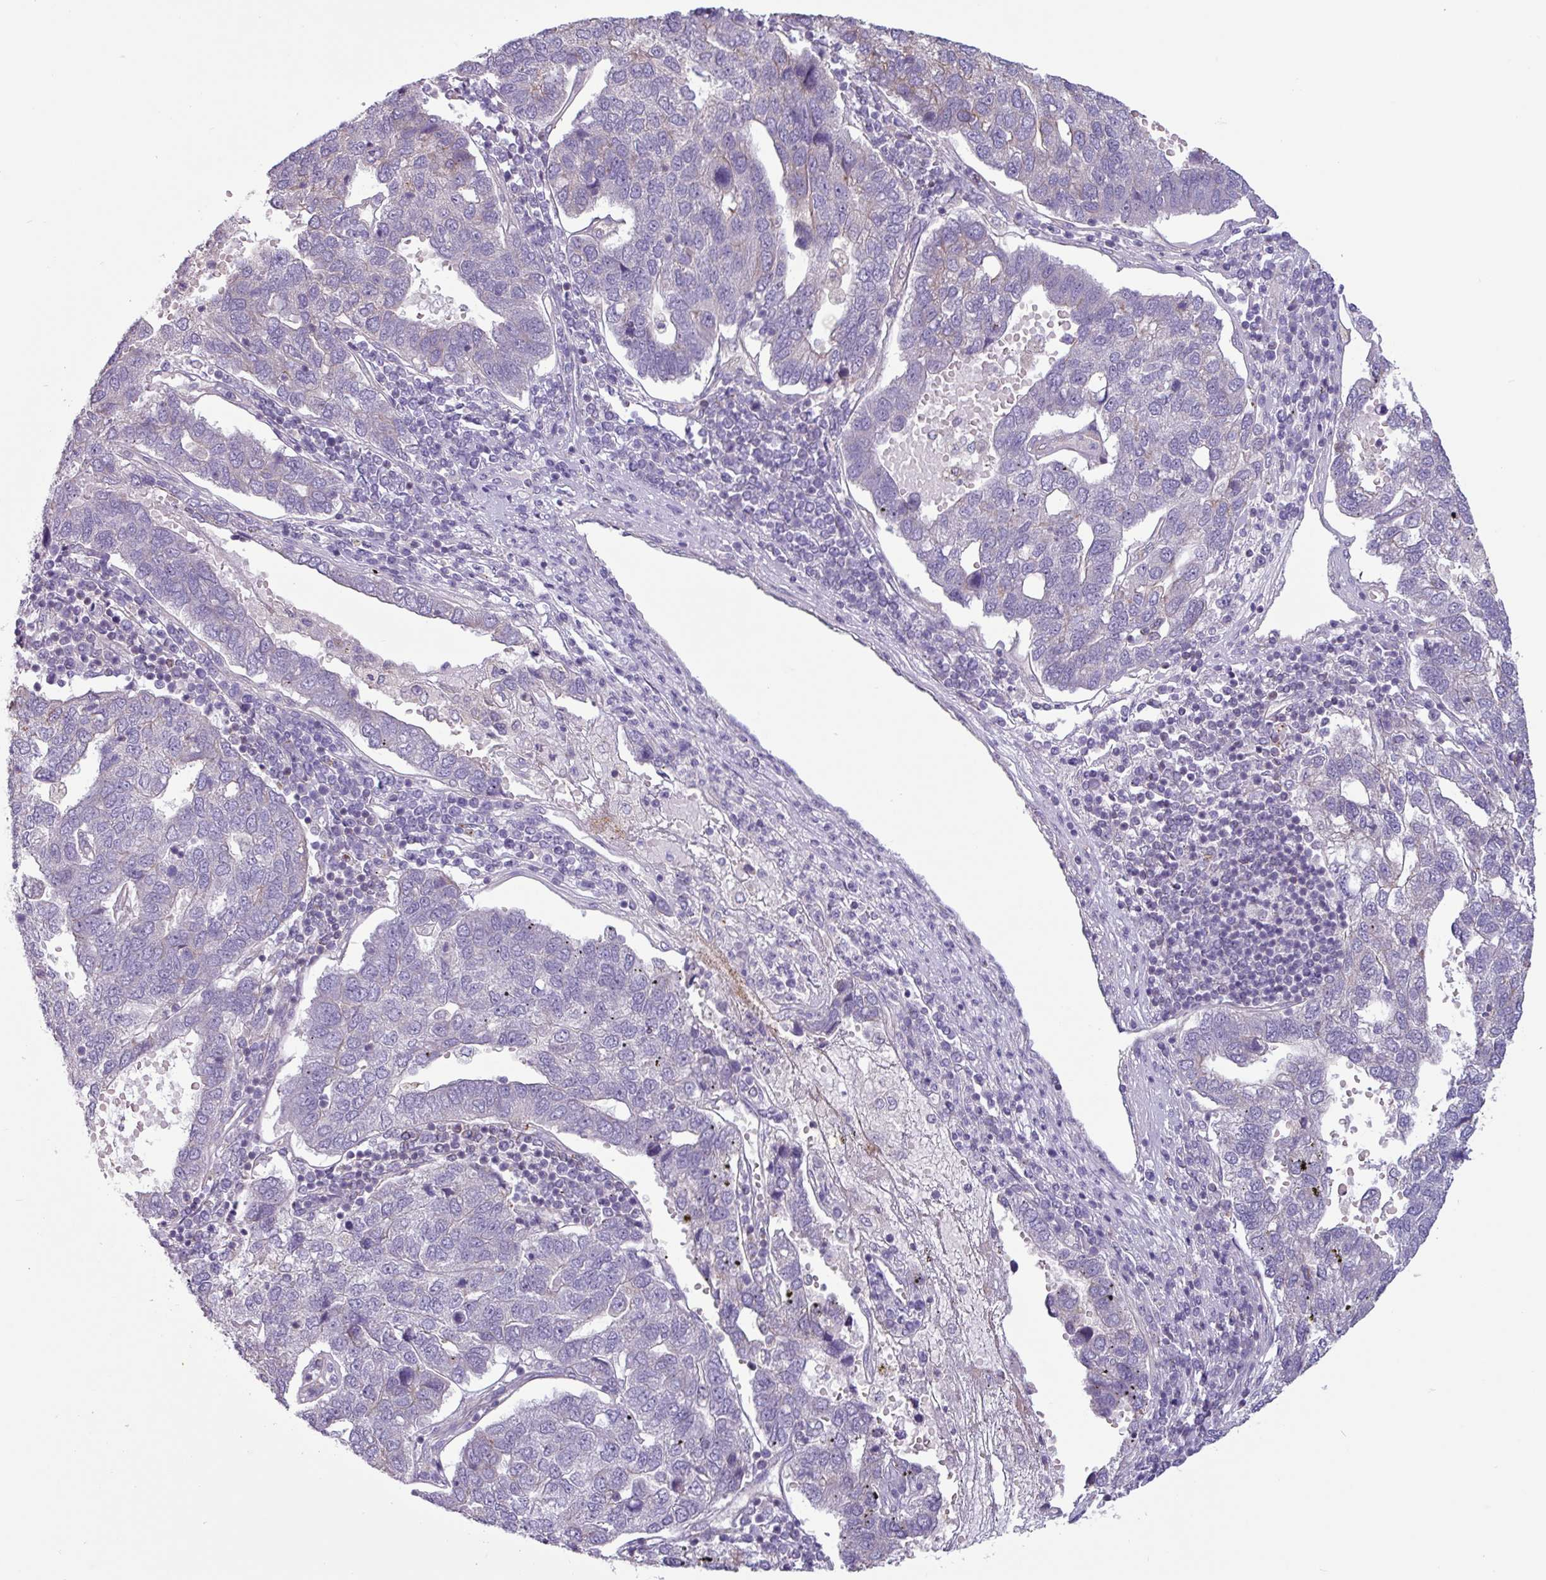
{"staining": {"intensity": "negative", "quantity": "none", "location": "none"}, "tissue": "pancreatic cancer", "cell_type": "Tumor cells", "image_type": "cancer", "snomed": [{"axis": "morphology", "description": "Adenocarcinoma, NOS"}, {"axis": "topography", "description": "Pancreas"}], "caption": "There is no significant expression in tumor cells of adenocarcinoma (pancreatic).", "gene": "CAMK1", "patient": {"sex": "female", "age": 61}}